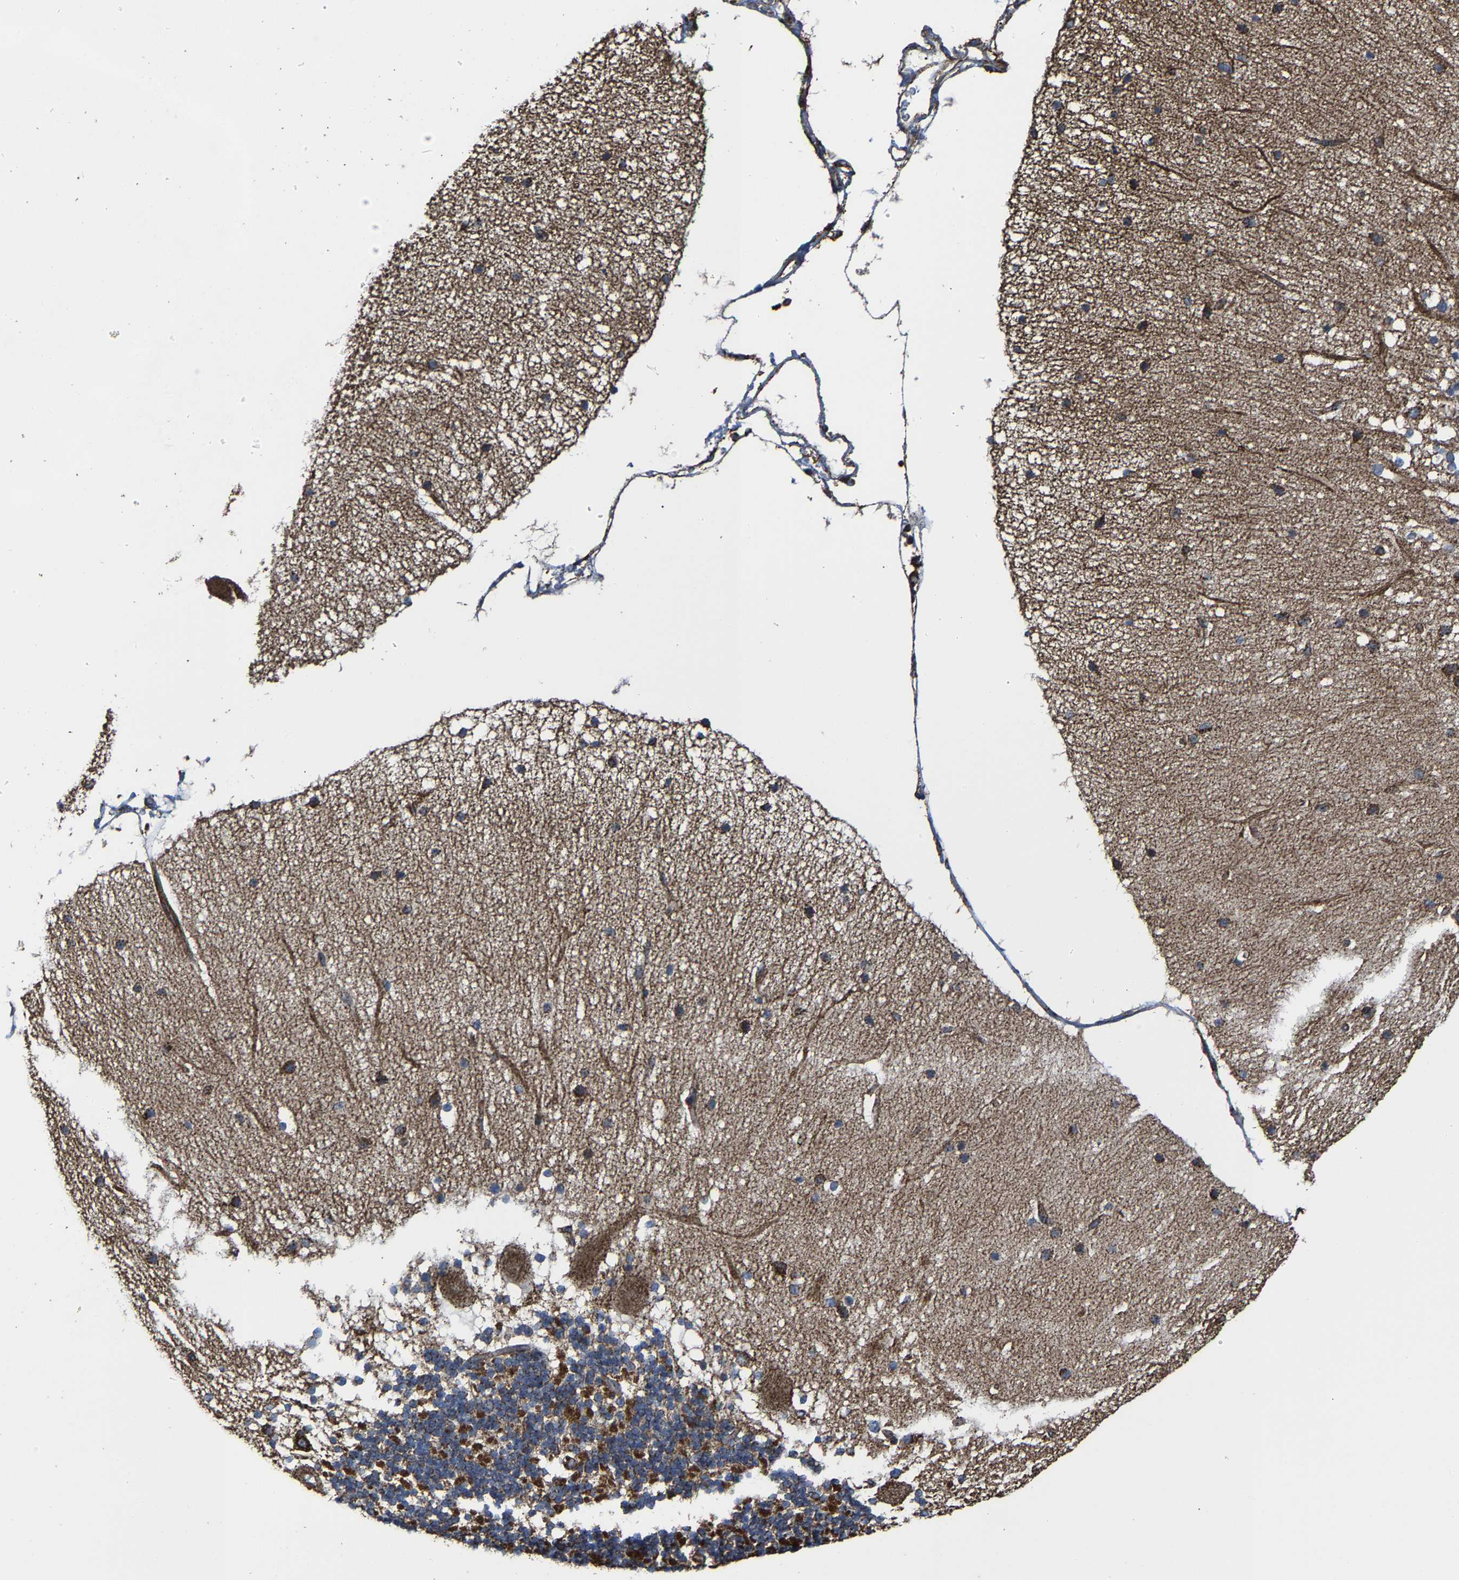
{"staining": {"intensity": "strong", "quantity": ">75%", "location": "cytoplasmic/membranous"}, "tissue": "cerebellum", "cell_type": "Cells in granular layer", "image_type": "normal", "snomed": [{"axis": "morphology", "description": "Normal tissue, NOS"}, {"axis": "topography", "description": "Cerebellum"}], "caption": "Immunohistochemical staining of benign human cerebellum reveals >75% levels of strong cytoplasmic/membranous protein positivity in approximately >75% of cells in granular layer. The staining was performed using DAB, with brown indicating positive protein expression. Nuclei are stained blue with hematoxylin.", "gene": "NDUFV3", "patient": {"sex": "female", "age": 54}}